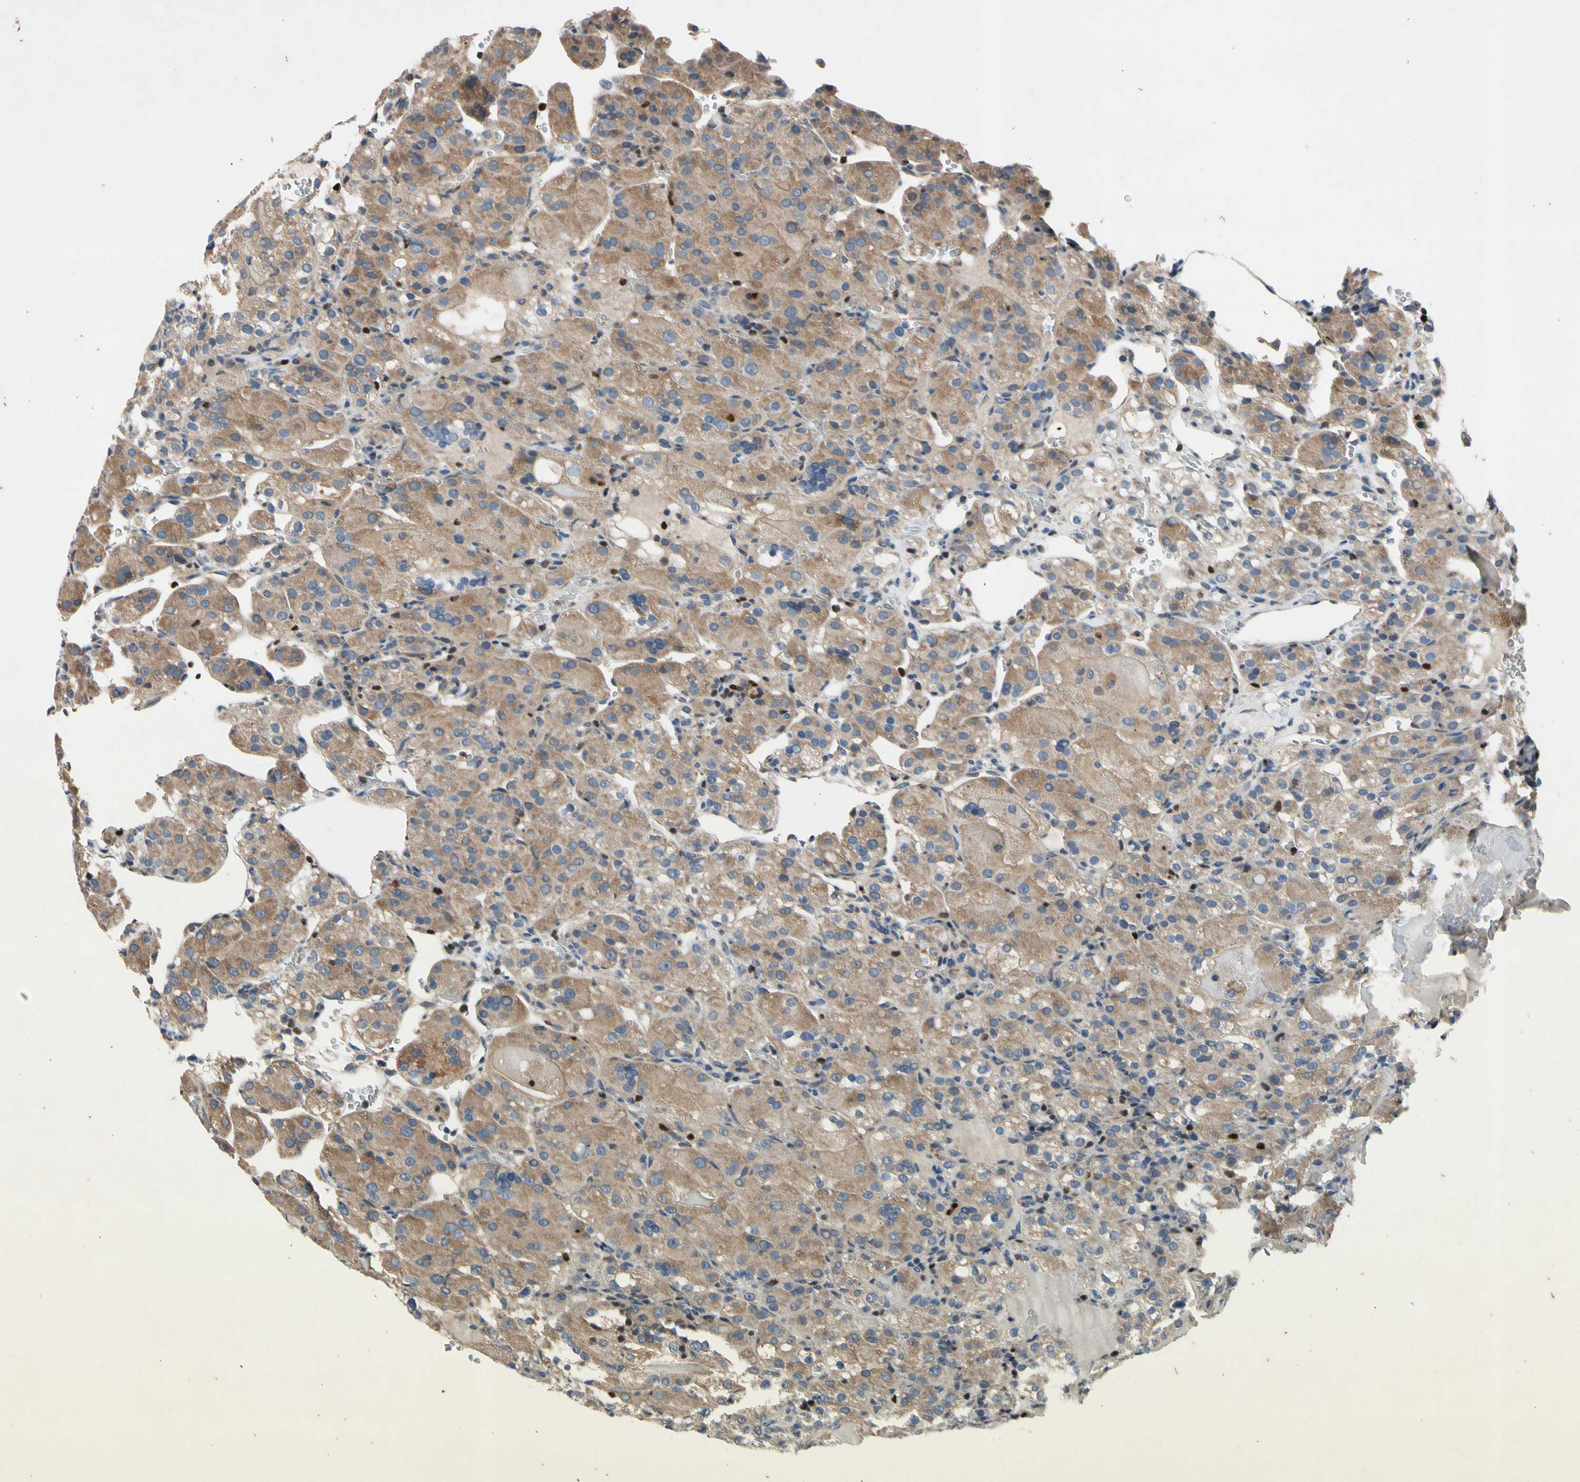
{"staining": {"intensity": "weak", "quantity": ">75%", "location": "cytoplasmic/membranous"}, "tissue": "renal cancer", "cell_type": "Tumor cells", "image_type": "cancer", "snomed": [{"axis": "morphology", "description": "Normal tissue, NOS"}, {"axis": "morphology", "description": "Adenocarcinoma, NOS"}, {"axis": "topography", "description": "Kidney"}], "caption": "Human renal cancer (adenocarcinoma) stained with a brown dye displays weak cytoplasmic/membranous positive expression in about >75% of tumor cells.", "gene": "TBX21", "patient": {"sex": "male", "age": 61}}